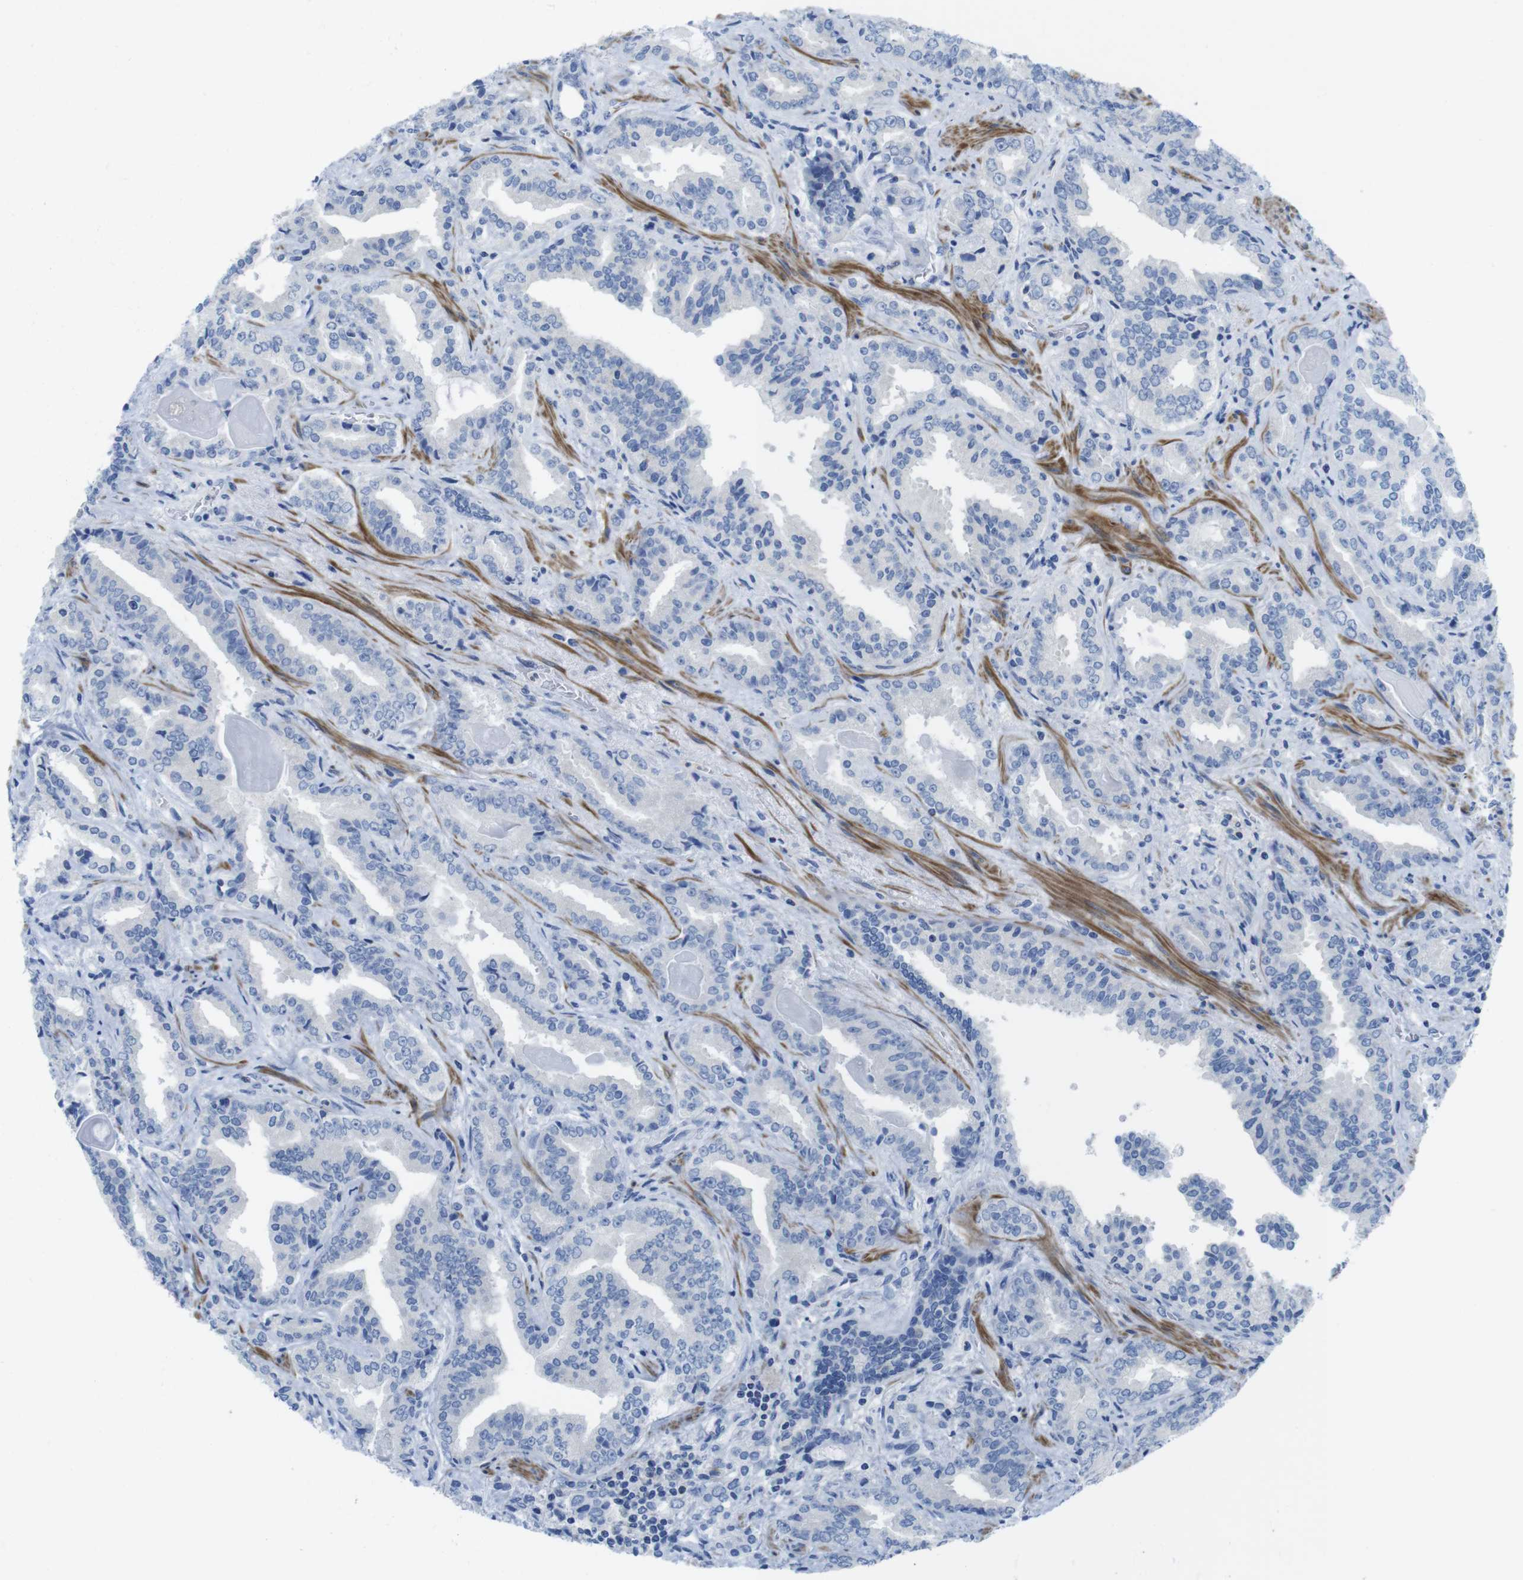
{"staining": {"intensity": "negative", "quantity": "none", "location": "none"}, "tissue": "prostate cancer", "cell_type": "Tumor cells", "image_type": "cancer", "snomed": [{"axis": "morphology", "description": "Adenocarcinoma, Low grade"}, {"axis": "topography", "description": "Prostate"}], "caption": "IHC of prostate cancer demonstrates no staining in tumor cells. Nuclei are stained in blue.", "gene": "ASIC5", "patient": {"sex": "male", "age": 60}}